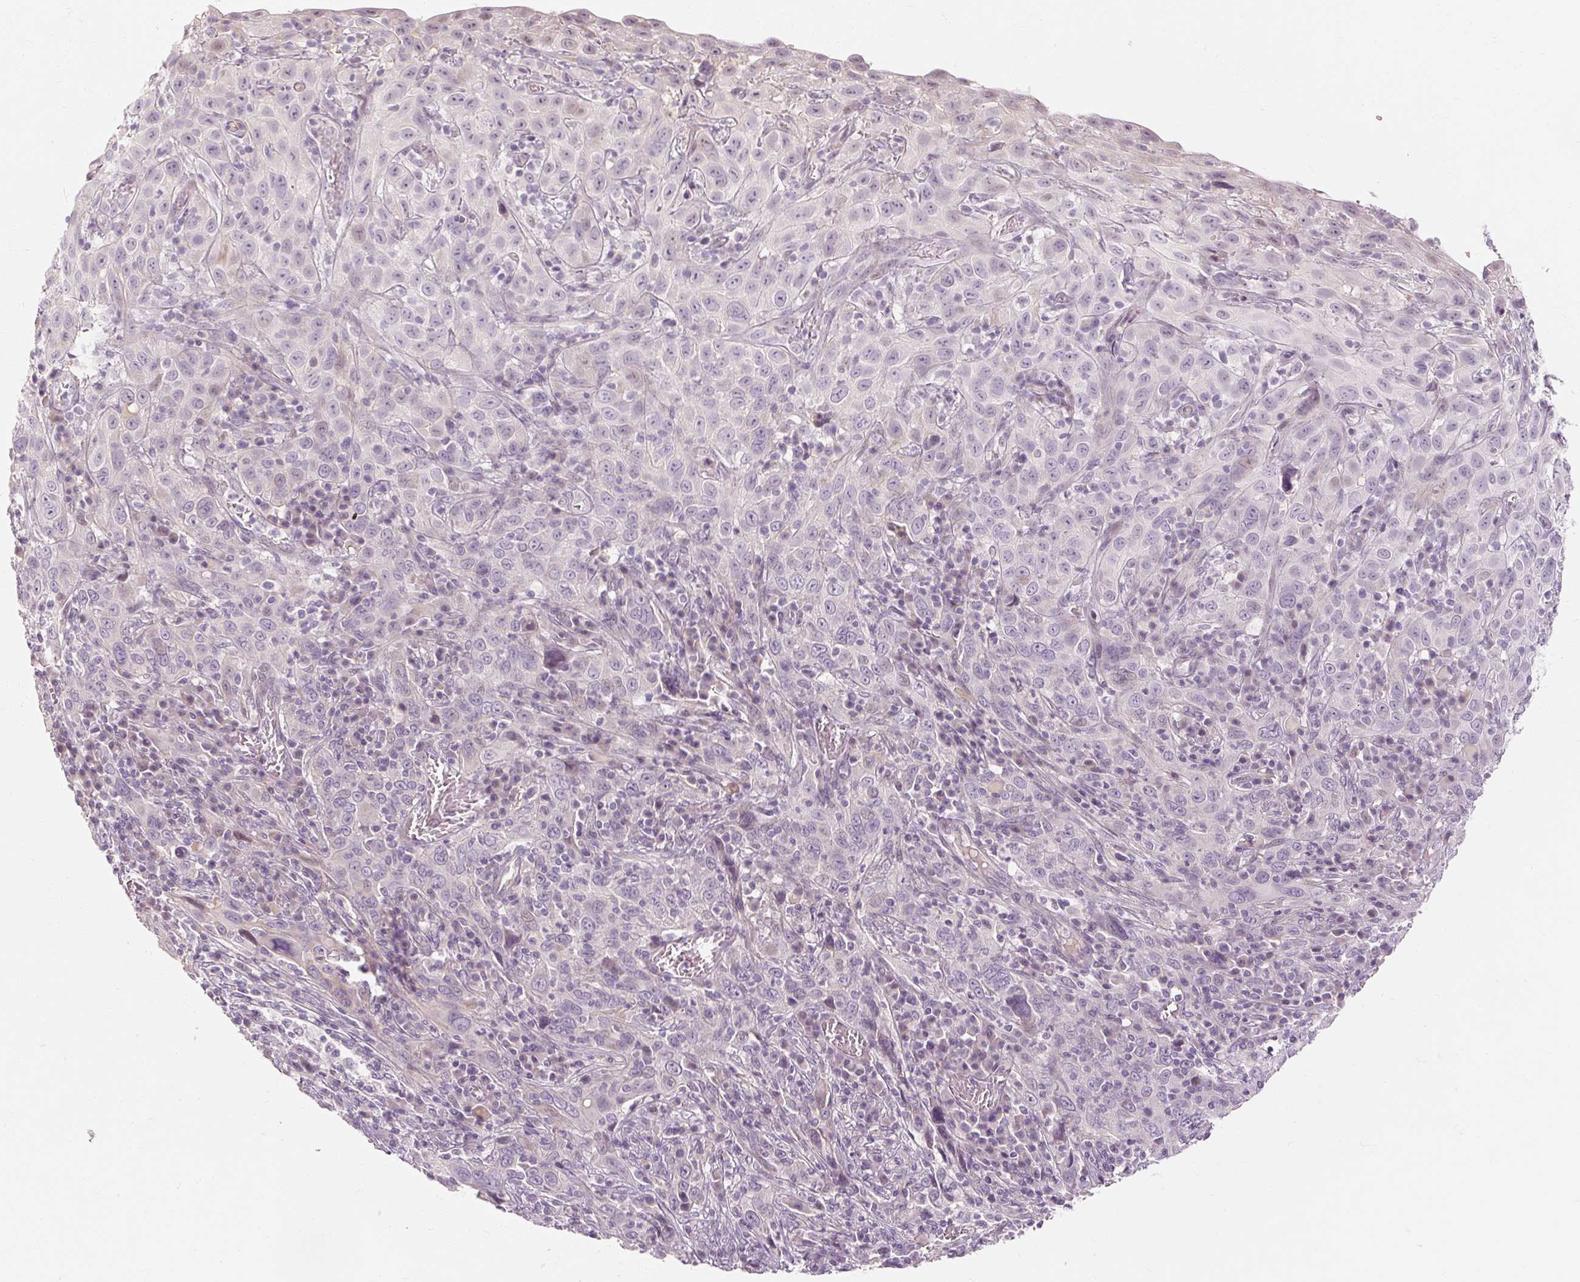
{"staining": {"intensity": "negative", "quantity": "none", "location": "none"}, "tissue": "cervical cancer", "cell_type": "Tumor cells", "image_type": "cancer", "snomed": [{"axis": "morphology", "description": "Squamous cell carcinoma, NOS"}, {"axis": "topography", "description": "Cervix"}], "caption": "High magnification brightfield microscopy of cervical cancer (squamous cell carcinoma) stained with DAB (brown) and counterstained with hematoxylin (blue): tumor cells show no significant expression.", "gene": "CAPN3", "patient": {"sex": "female", "age": 46}}